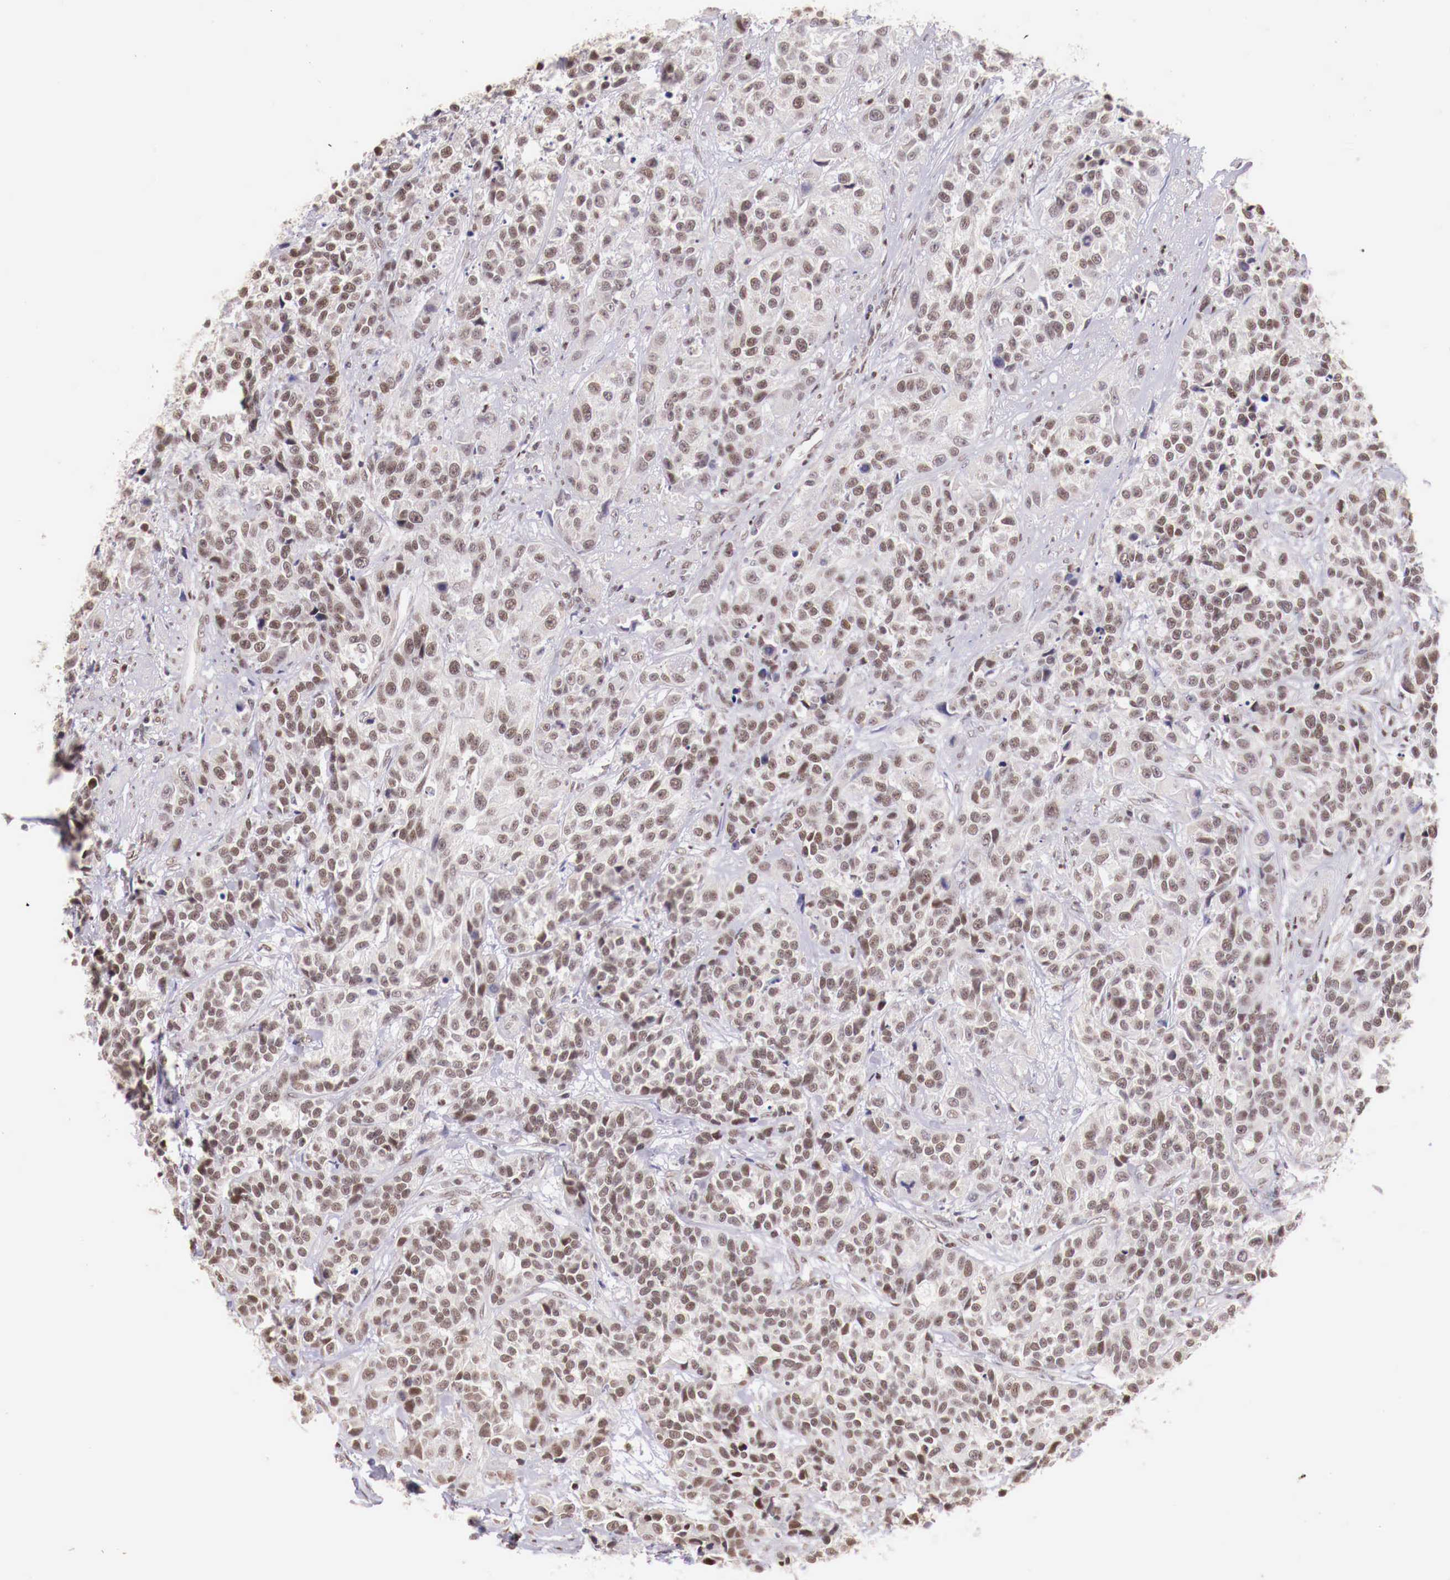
{"staining": {"intensity": "weak", "quantity": "25%-75%", "location": "nuclear"}, "tissue": "urothelial cancer", "cell_type": "Tumor cells", "image_type": "cancer", "snomed": [{"axis": "morphology", "description": "Urothelial carcinoma, High grade"}, {"axis": "topography", "description": "Urinary bladder"}], "caption": "IHC histopathology image of urothelial carcinoma (high-grade) stained for a protein (brown), which displays low levels of weak nuclear staining in about 25%-75% of tumor cells.", "gene": "SP1", "patient": {"sex": "female", "age": 81}}